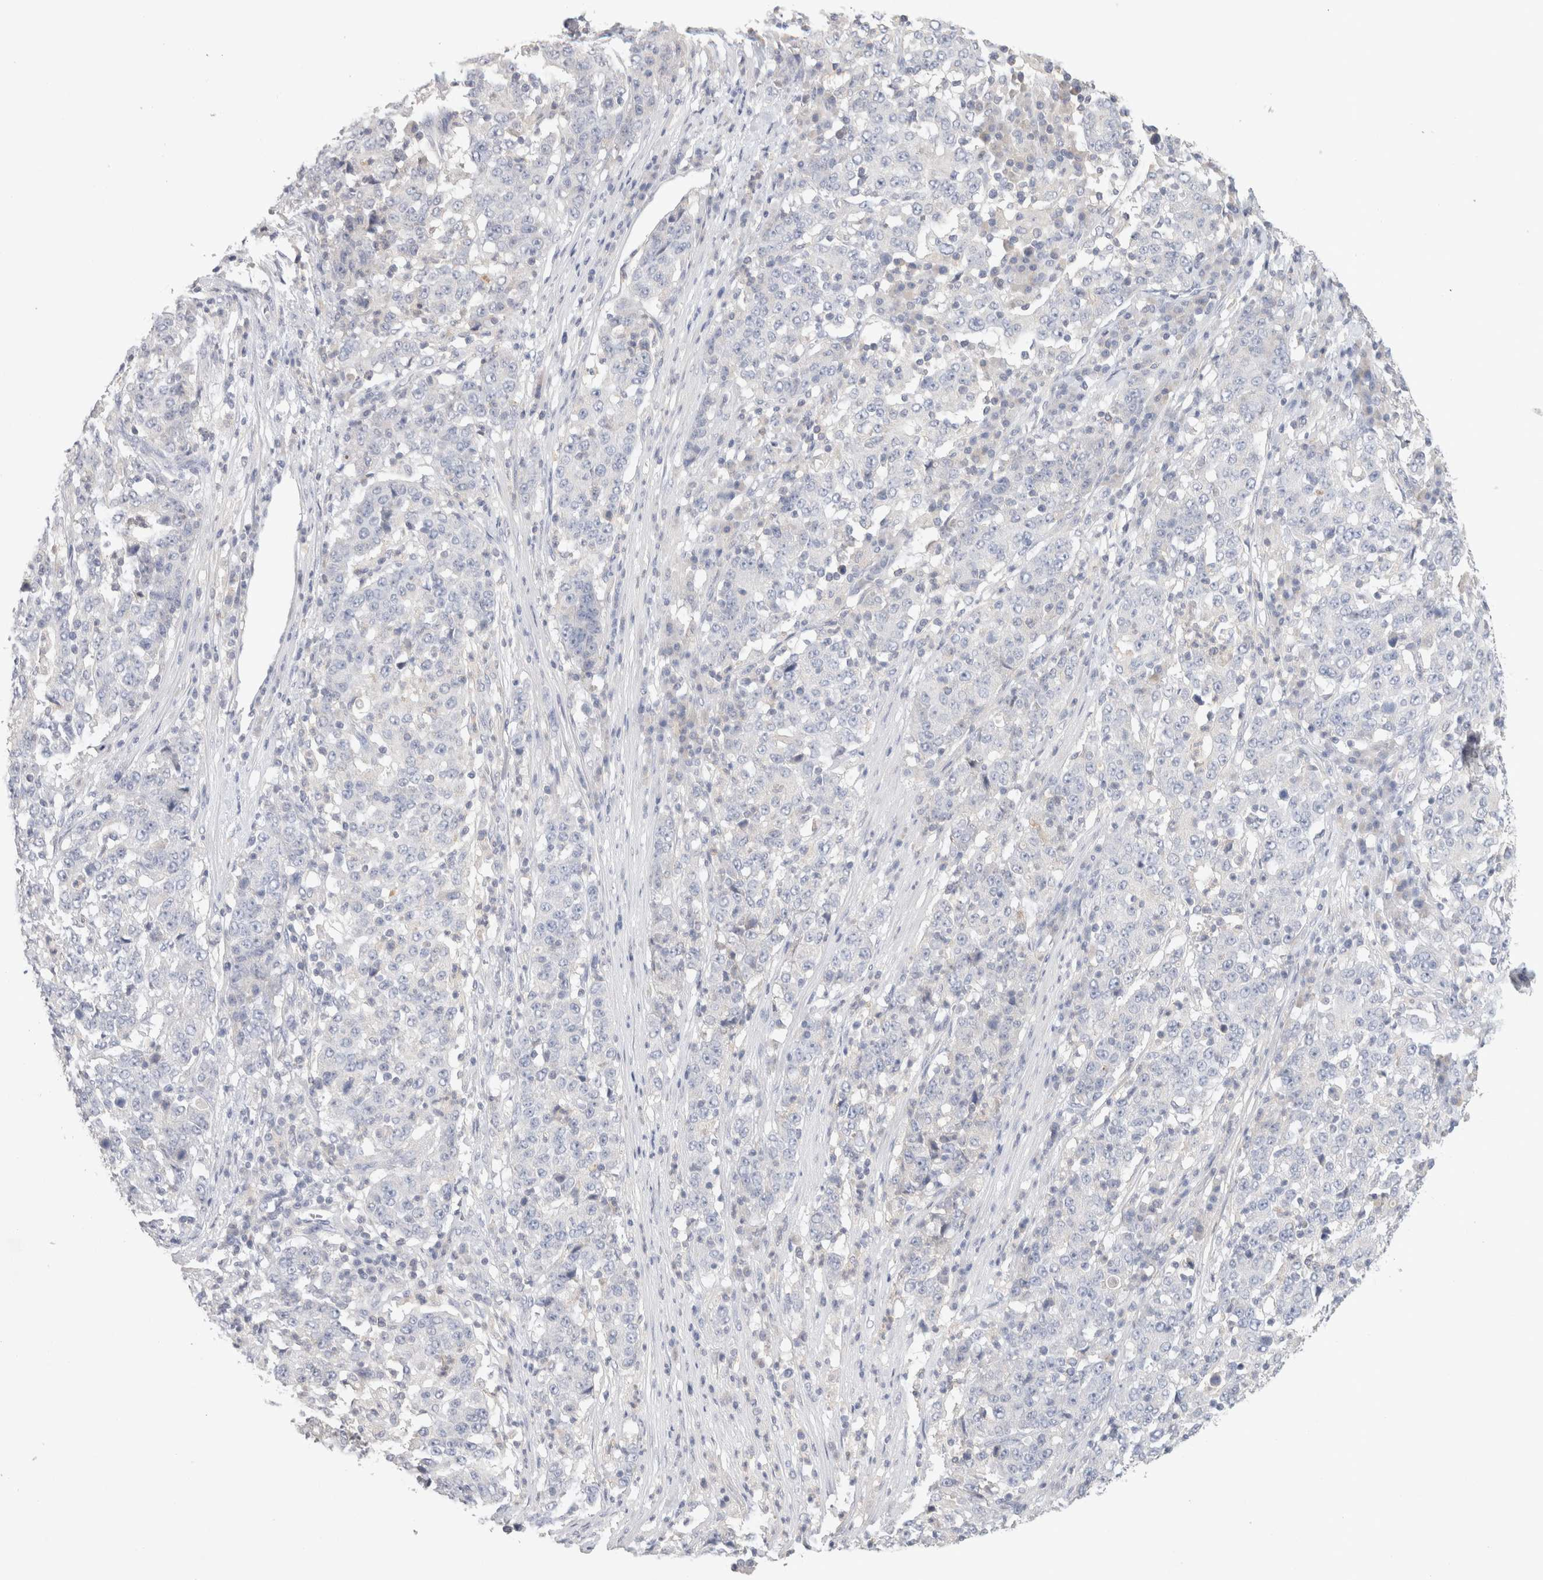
{"staining": {"intensity": "negative", "quantity": "none", "location": "none"}, "tissue": "stomach cancer", "cell_type": "Tumor cells", "image_type": "cancer", "snomed": [{"axis": "morphology", "description": "Adenocarcinoma, NOS"}, {"axis": "topography", "description": "Stomach"}], "caption": "Stomach adenocarcinoma stained for a protein using immunohistochemistry demonstrates no staining tumor cells.", "gene": "MPP2", "patient": {"sex": "male", "age": 59}}